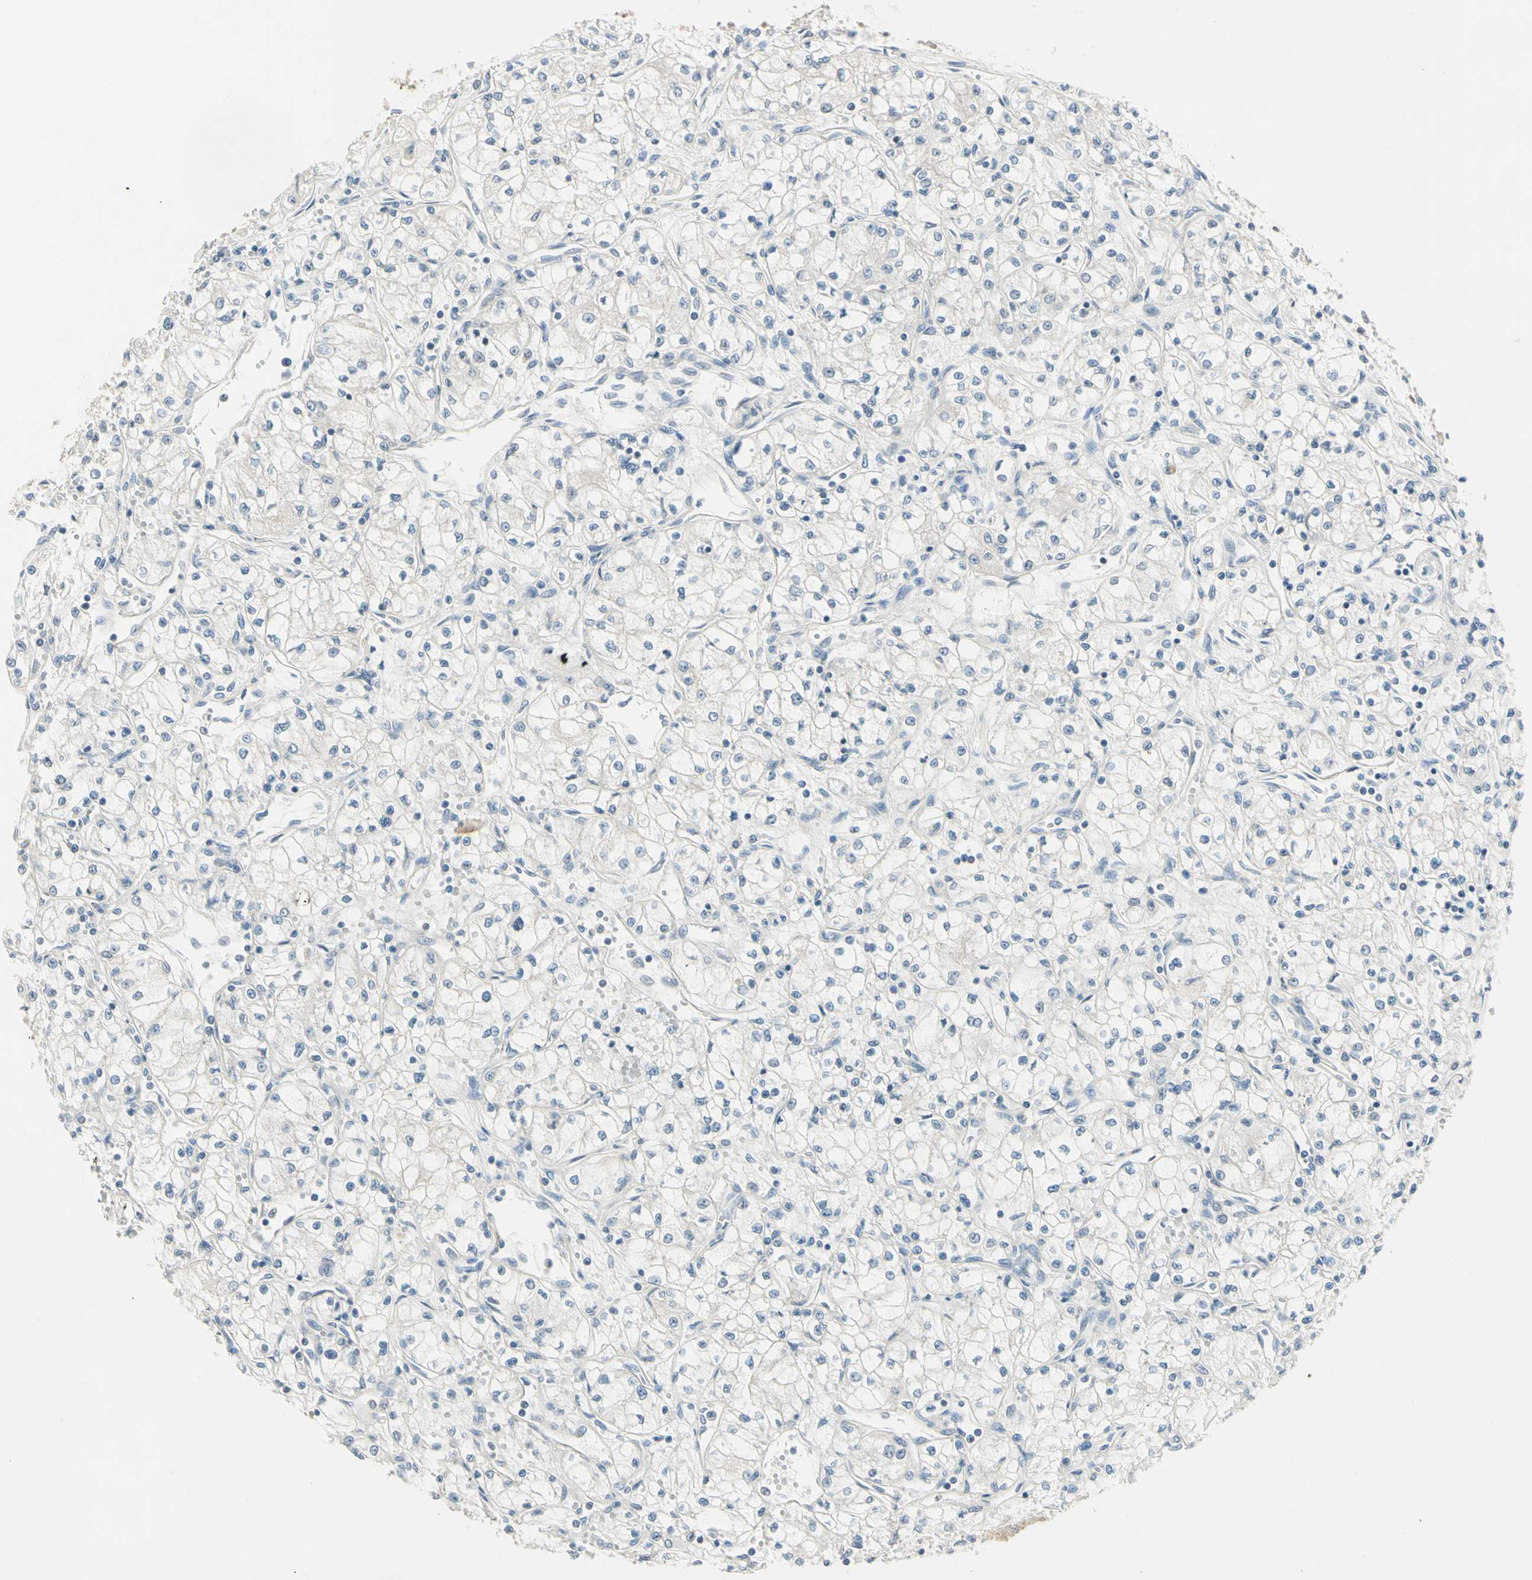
{"staining": {"intensity": "negative", "quantity": "none", "location": "none"}, "tissue": "renal cancer", "cell_type": "Tumor cells", "image_type": "cancer", "snomed": [{"axis": "morphology", "description": "Normal tissue, NOS"}, {"axis": "morphology", "description": "Adenocarcinoma, NOS"}, {"axis": "topography", "description": "Kidney"}], "caption": "An immunohistochemistry (IHC) image of renal cancer (adenocarcinoma) is shown. There is no staining in tumor cells of renal cancer (adenocarcinoma). (Brightfield microscopy of DAB IHC at high magnification).", "gene": "GPR153", "patient": {"sex": "male", "age": 59}}